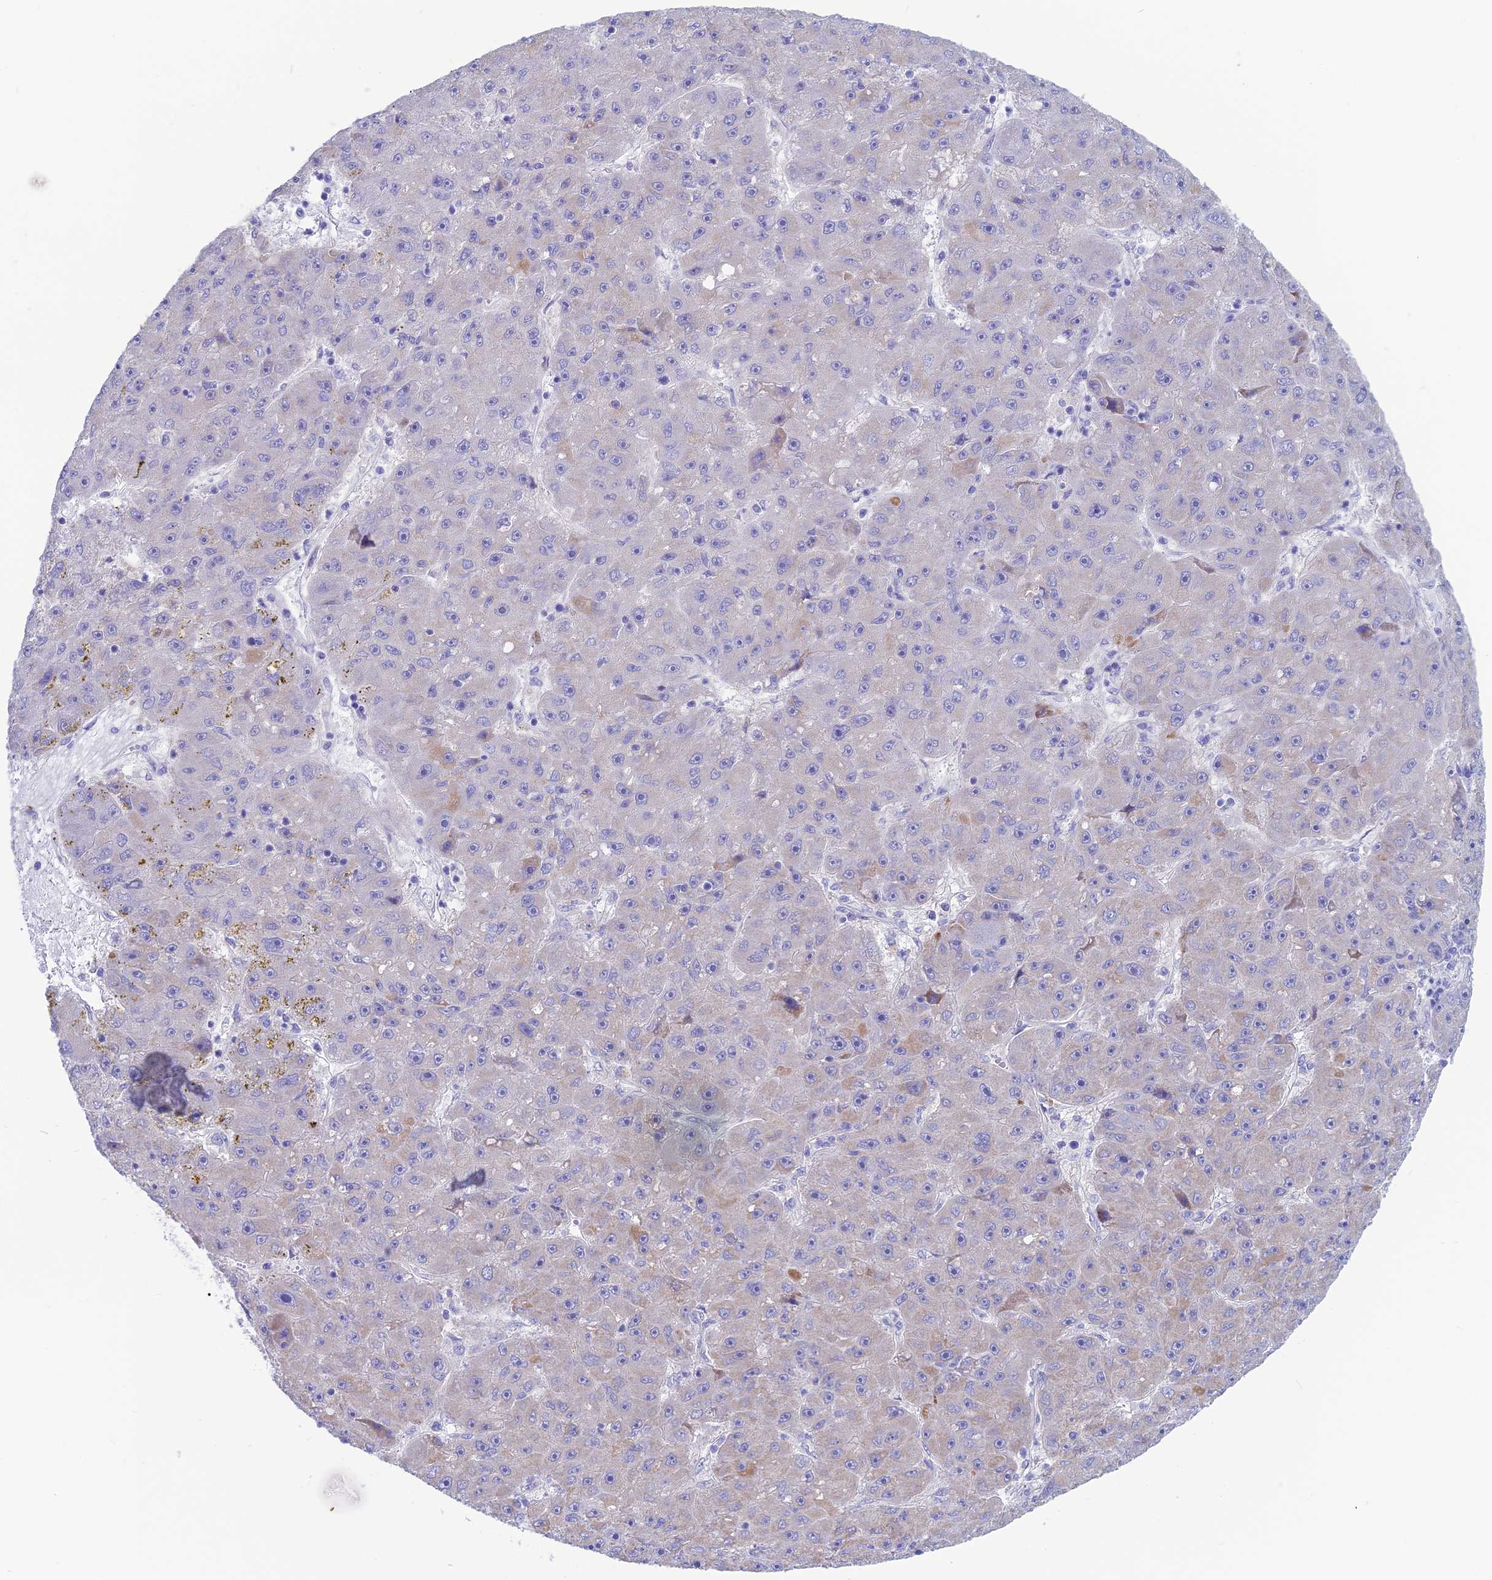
{"staining": {"intensity": "negative", "quantity": "none", "location": "none"}, "tissue": "liver cancer", "cell_type": "Tumor cells", "image_type": "cancer", "snomed": [{"axis": "morphology", "description": "Carcinoma, Hepatocellular, NOS"}, {"axis": "topography", "description": "Liver"}], "caption": "Immunohistochemistry (IHC) photomicrograph of neoplastic tissue: human hepatocellular carcinoma (liver) stained with DAB shows no significant protein staining in tumor cells.", "gene": "LZTFL1", "patient": {"sex": "male", "age": 67}}